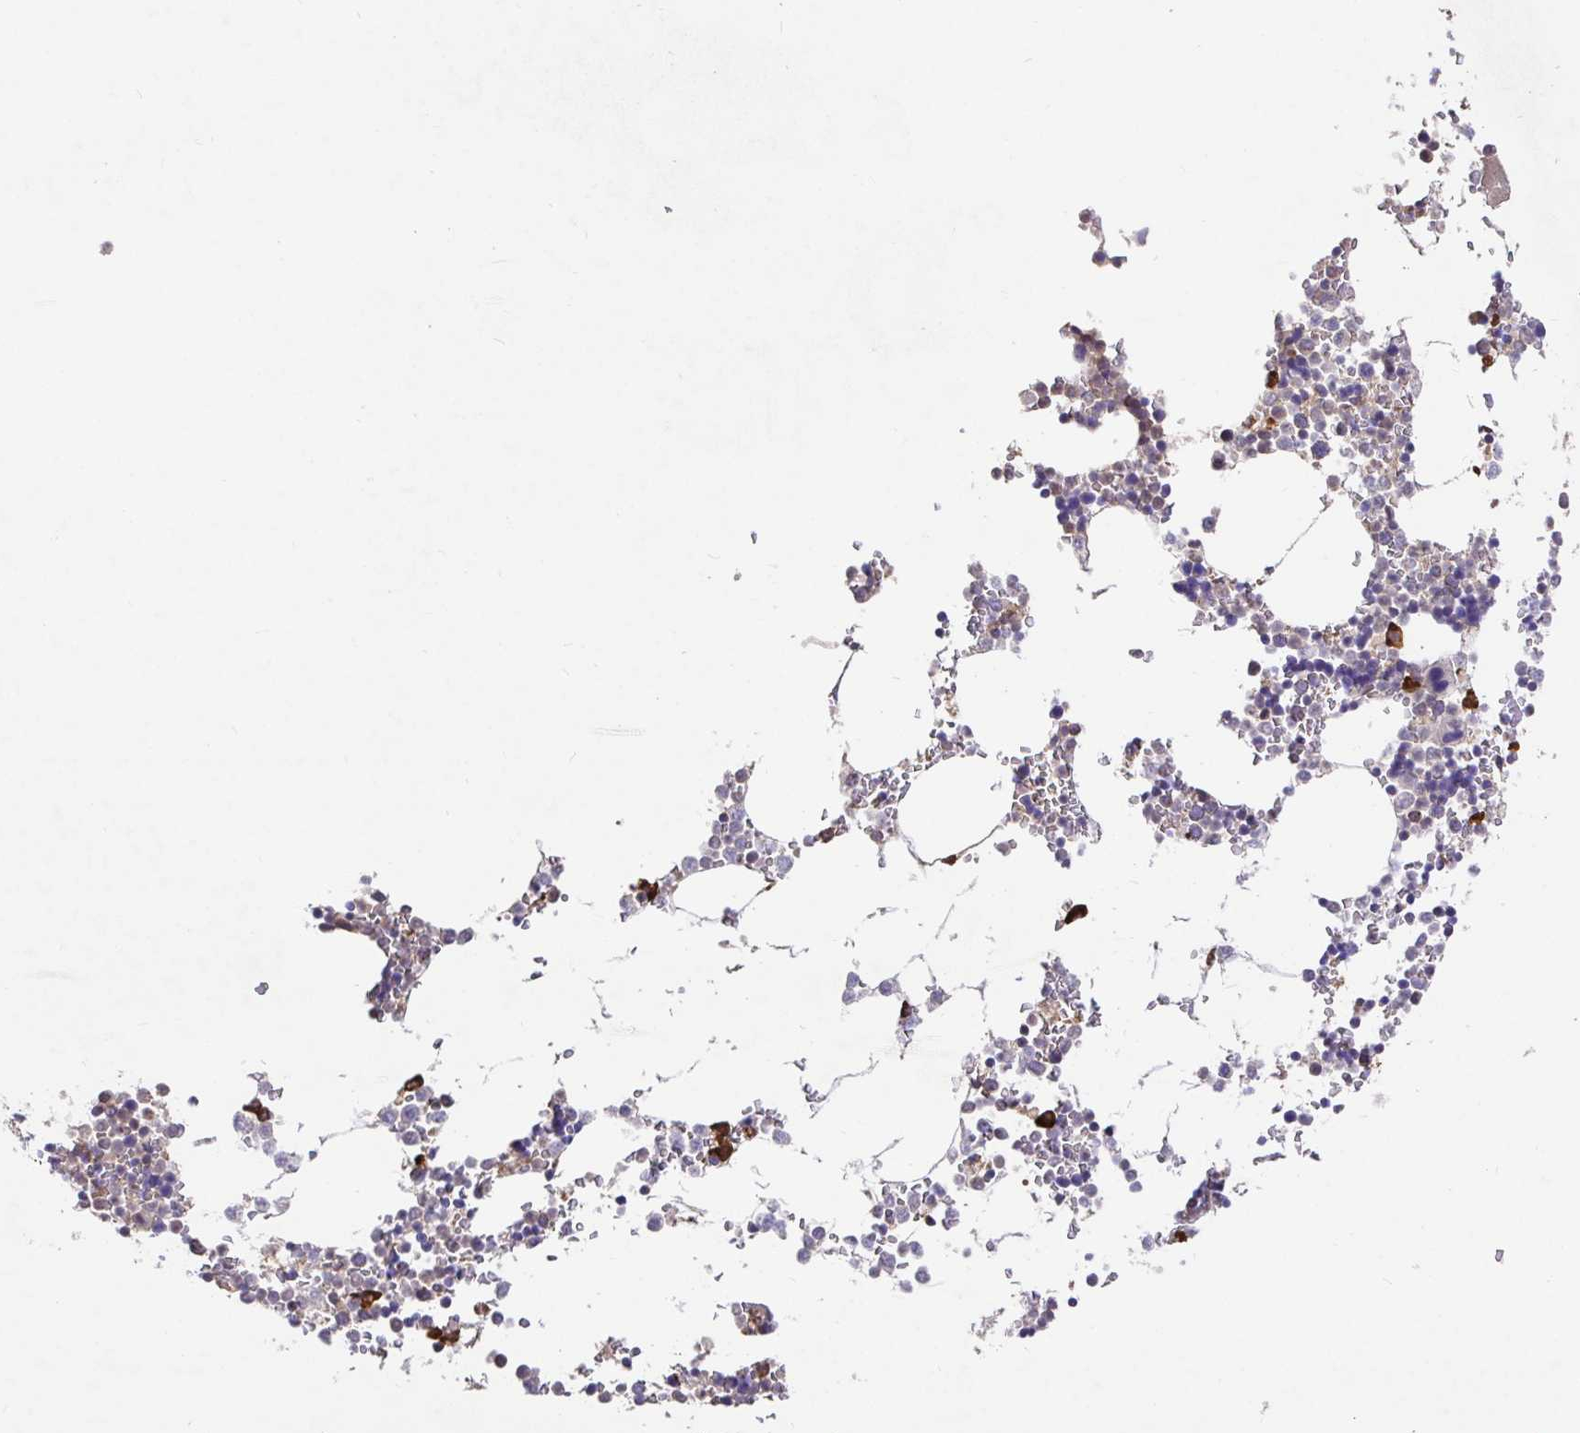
{"staining": {"intensity": "moderate", "quantity": "<25%", "location": "cytoplasmic/membranous"}, "tissue": "bone marrow", "cell_type": "Hematopoietic cells", "image_type": "normal", "snomed": [{"axis": "morphology", "description": "Normal tissue, NOS"}, {"axis": "topography", "description": "Bone marrow"}], "caption": "Brown immunohistochemical staining in normal human bone marrow displays moderate cytoplasmic/membranous expression in about <25% of hematopoietic cells.", "gene": "ELP1", "patient": {"sex": "female", "age": 42}}